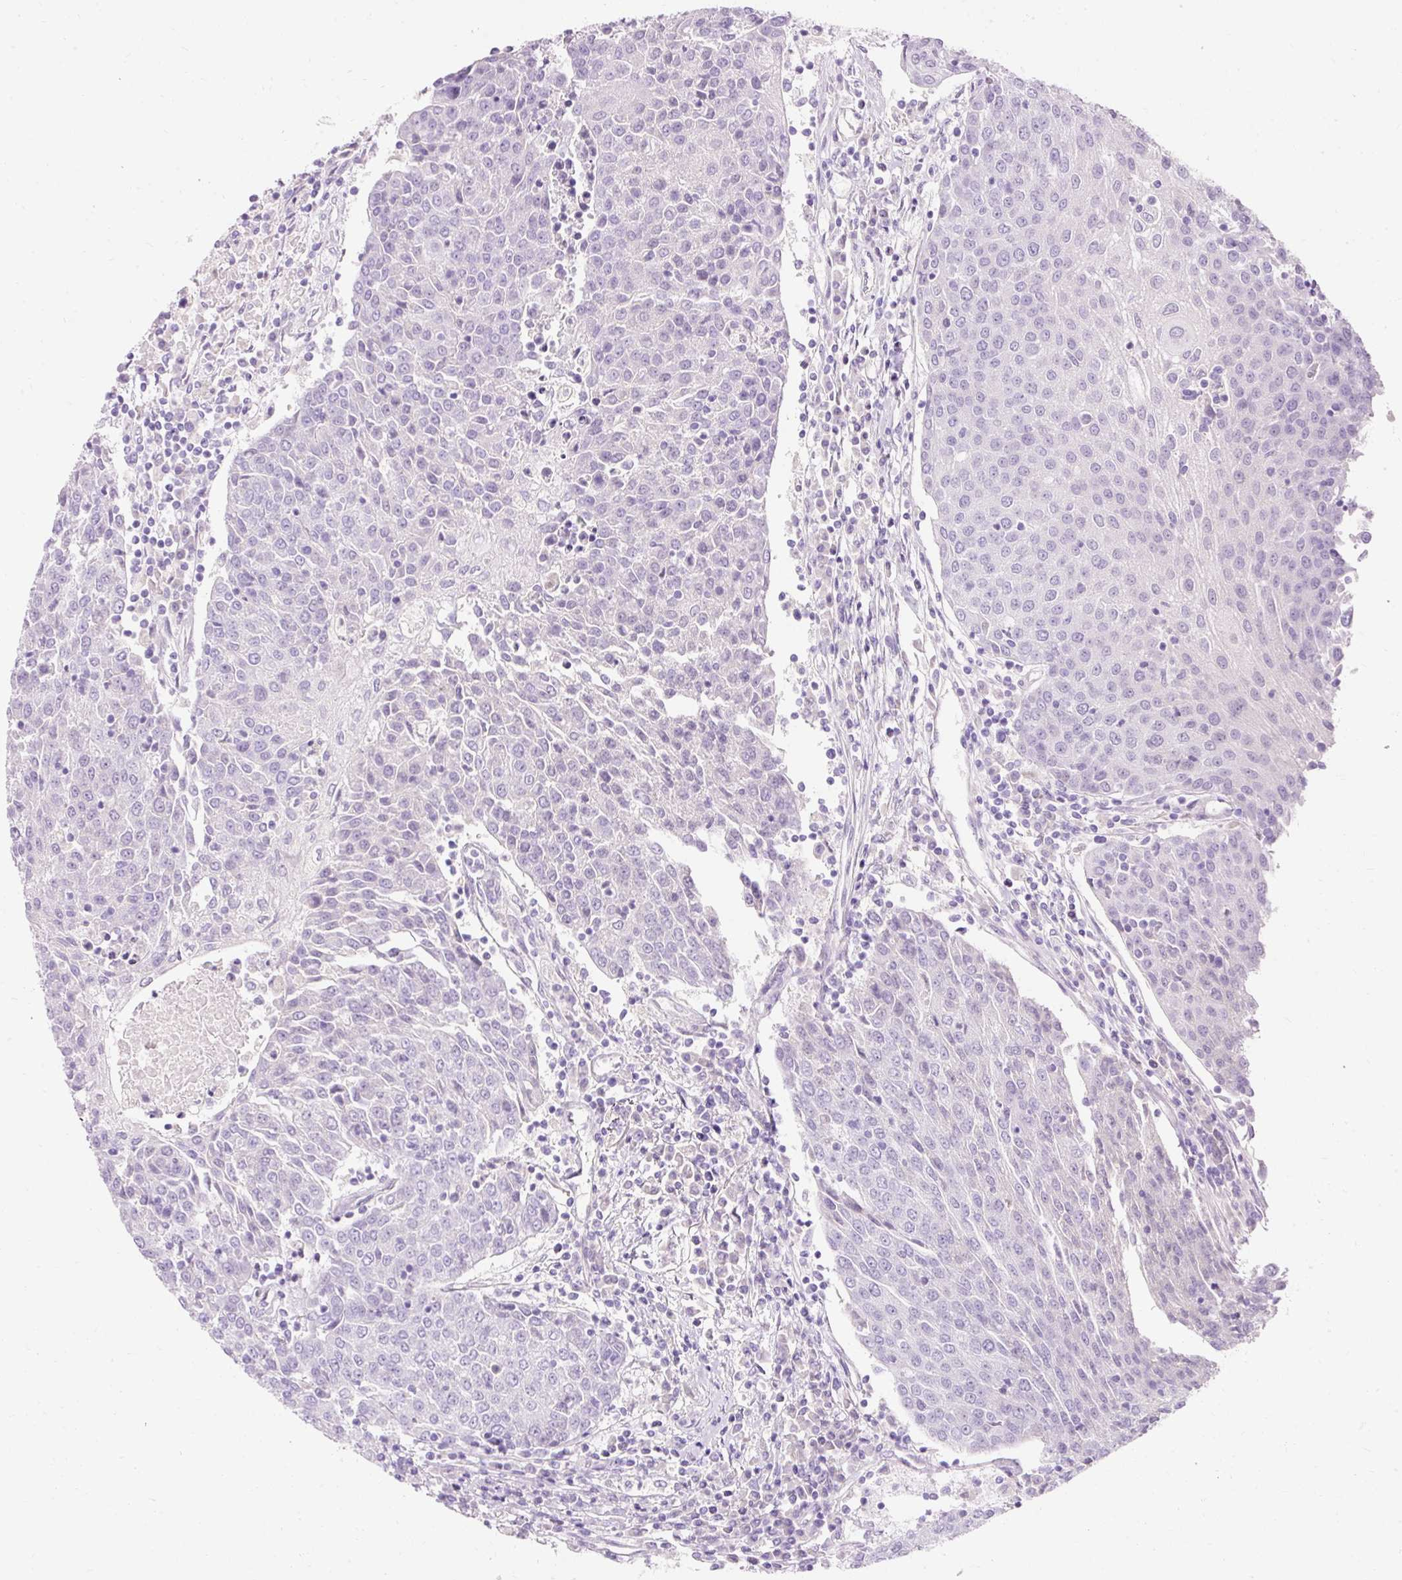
{"staining": {"intensity": "negative", "quantity": "none", "location": "none"}, "tissue": "urothelial cancer", "cell_type": "Tumor cells", "image_type": "cancer", "snomed": [{"axis": "morphology", "description": "Urothelial carcinoma, High grade"}, {"axis": "topography", "description": "Urinary bladder"}], "caption": "Immunohistochemistry of human urothelial carcinoma (high-grade) demonstrates no staining in tumor cells.", "gene": "TMEM213", "patient": {"sex": "female", "age": 85}}